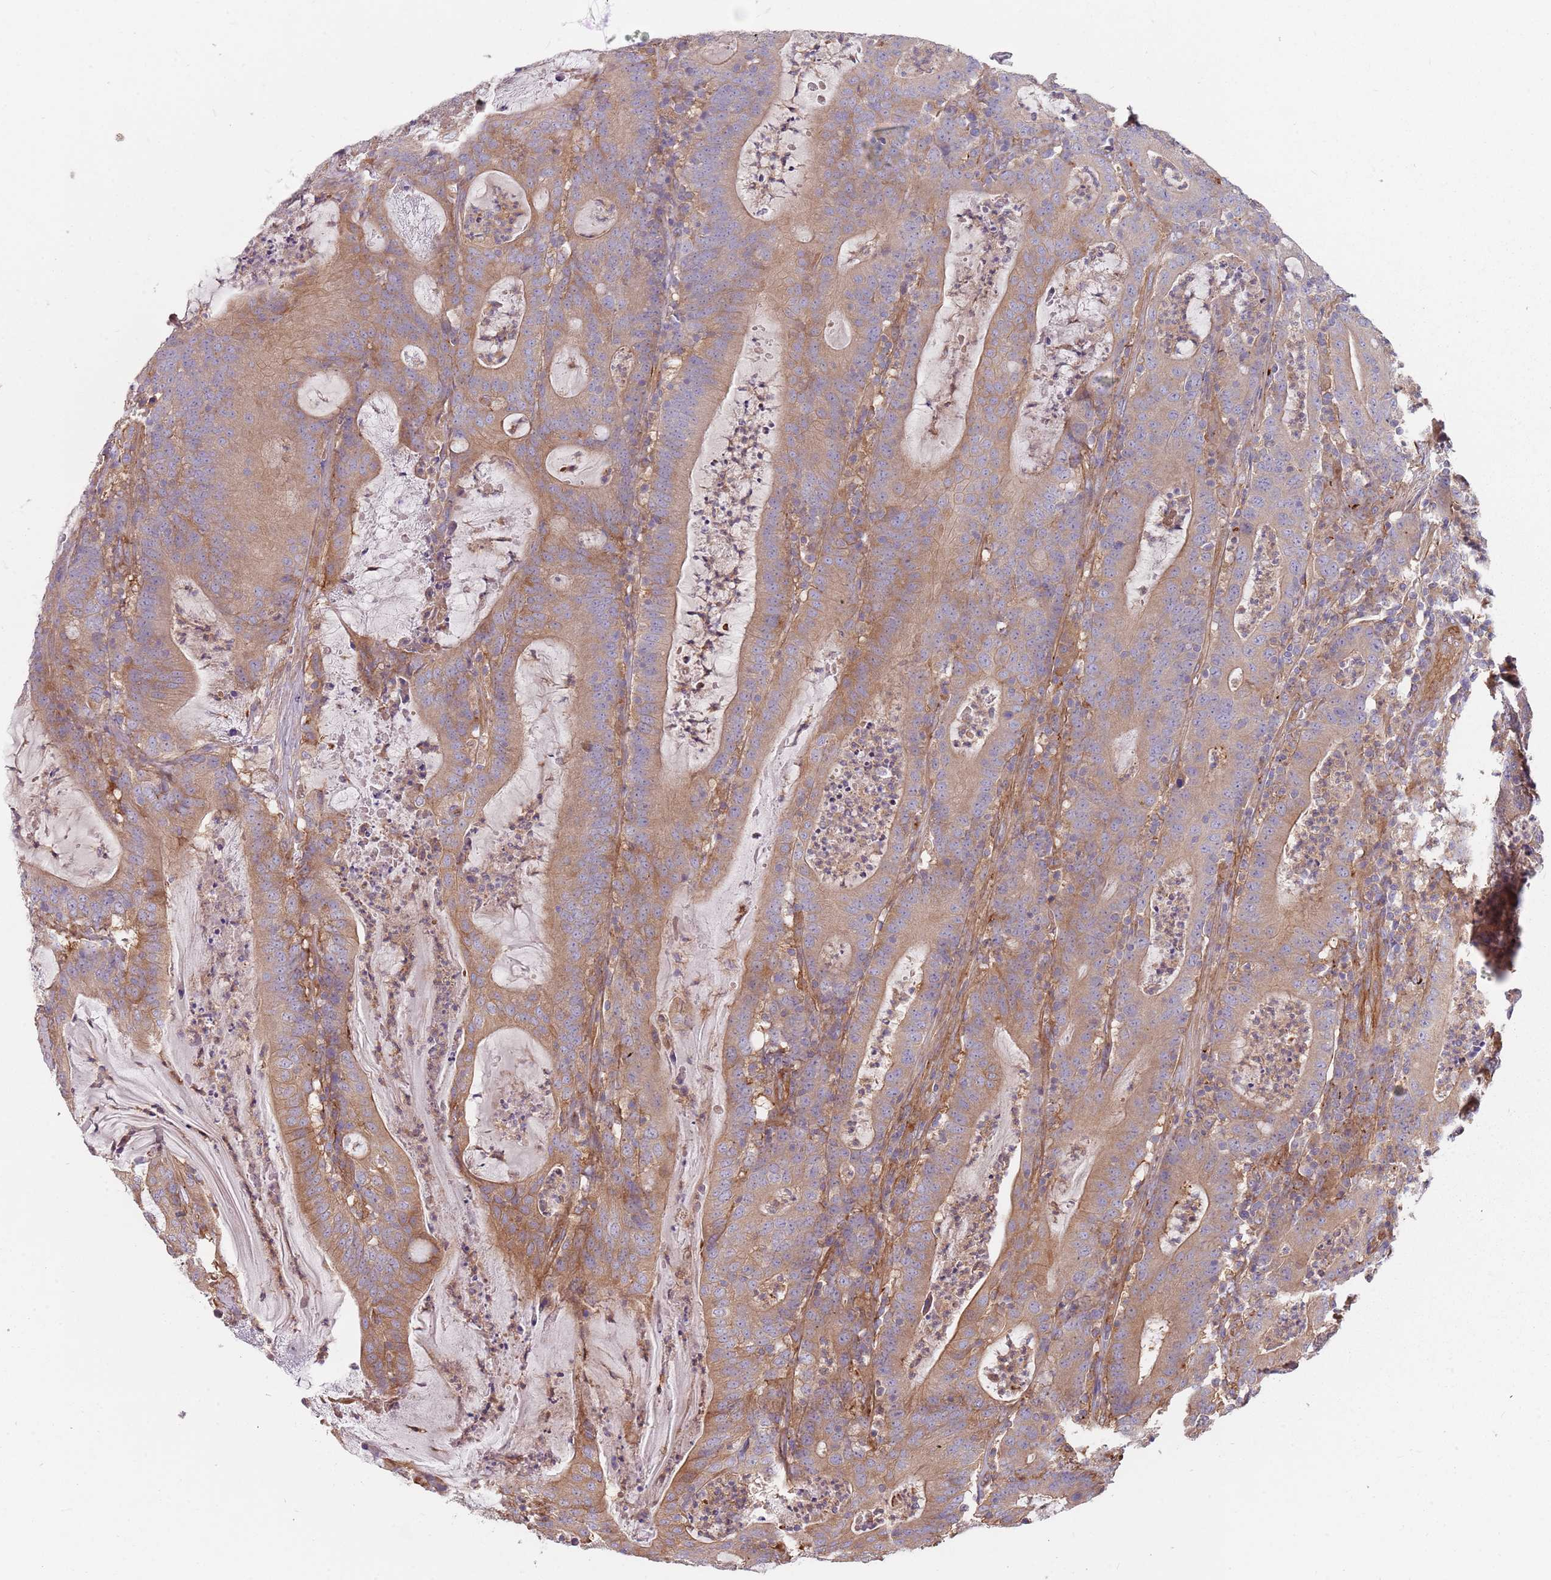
{"staining": {"intensity": "moderate", "quantity": ">75%", "location": "cytoplasmic/membranous"}, "tissue": "colorectal cancer", "cell_type": "Tumor cells", "image_type": "cancer", "snomed": [{"axis": "morphology", "description": "Adenocarcinoma, NOS"}, {"axis": "topography", "description": "Colon"}], "caption": "Colorectal cancer (adenocarcinoma) stained for a protein (brown) demonstrates moderate cytoplasmic/membranous positive staining in approximately >75% of tumor cells.", "gene": "SPDL1", "patient": {"sex": "male", "age": 83}}